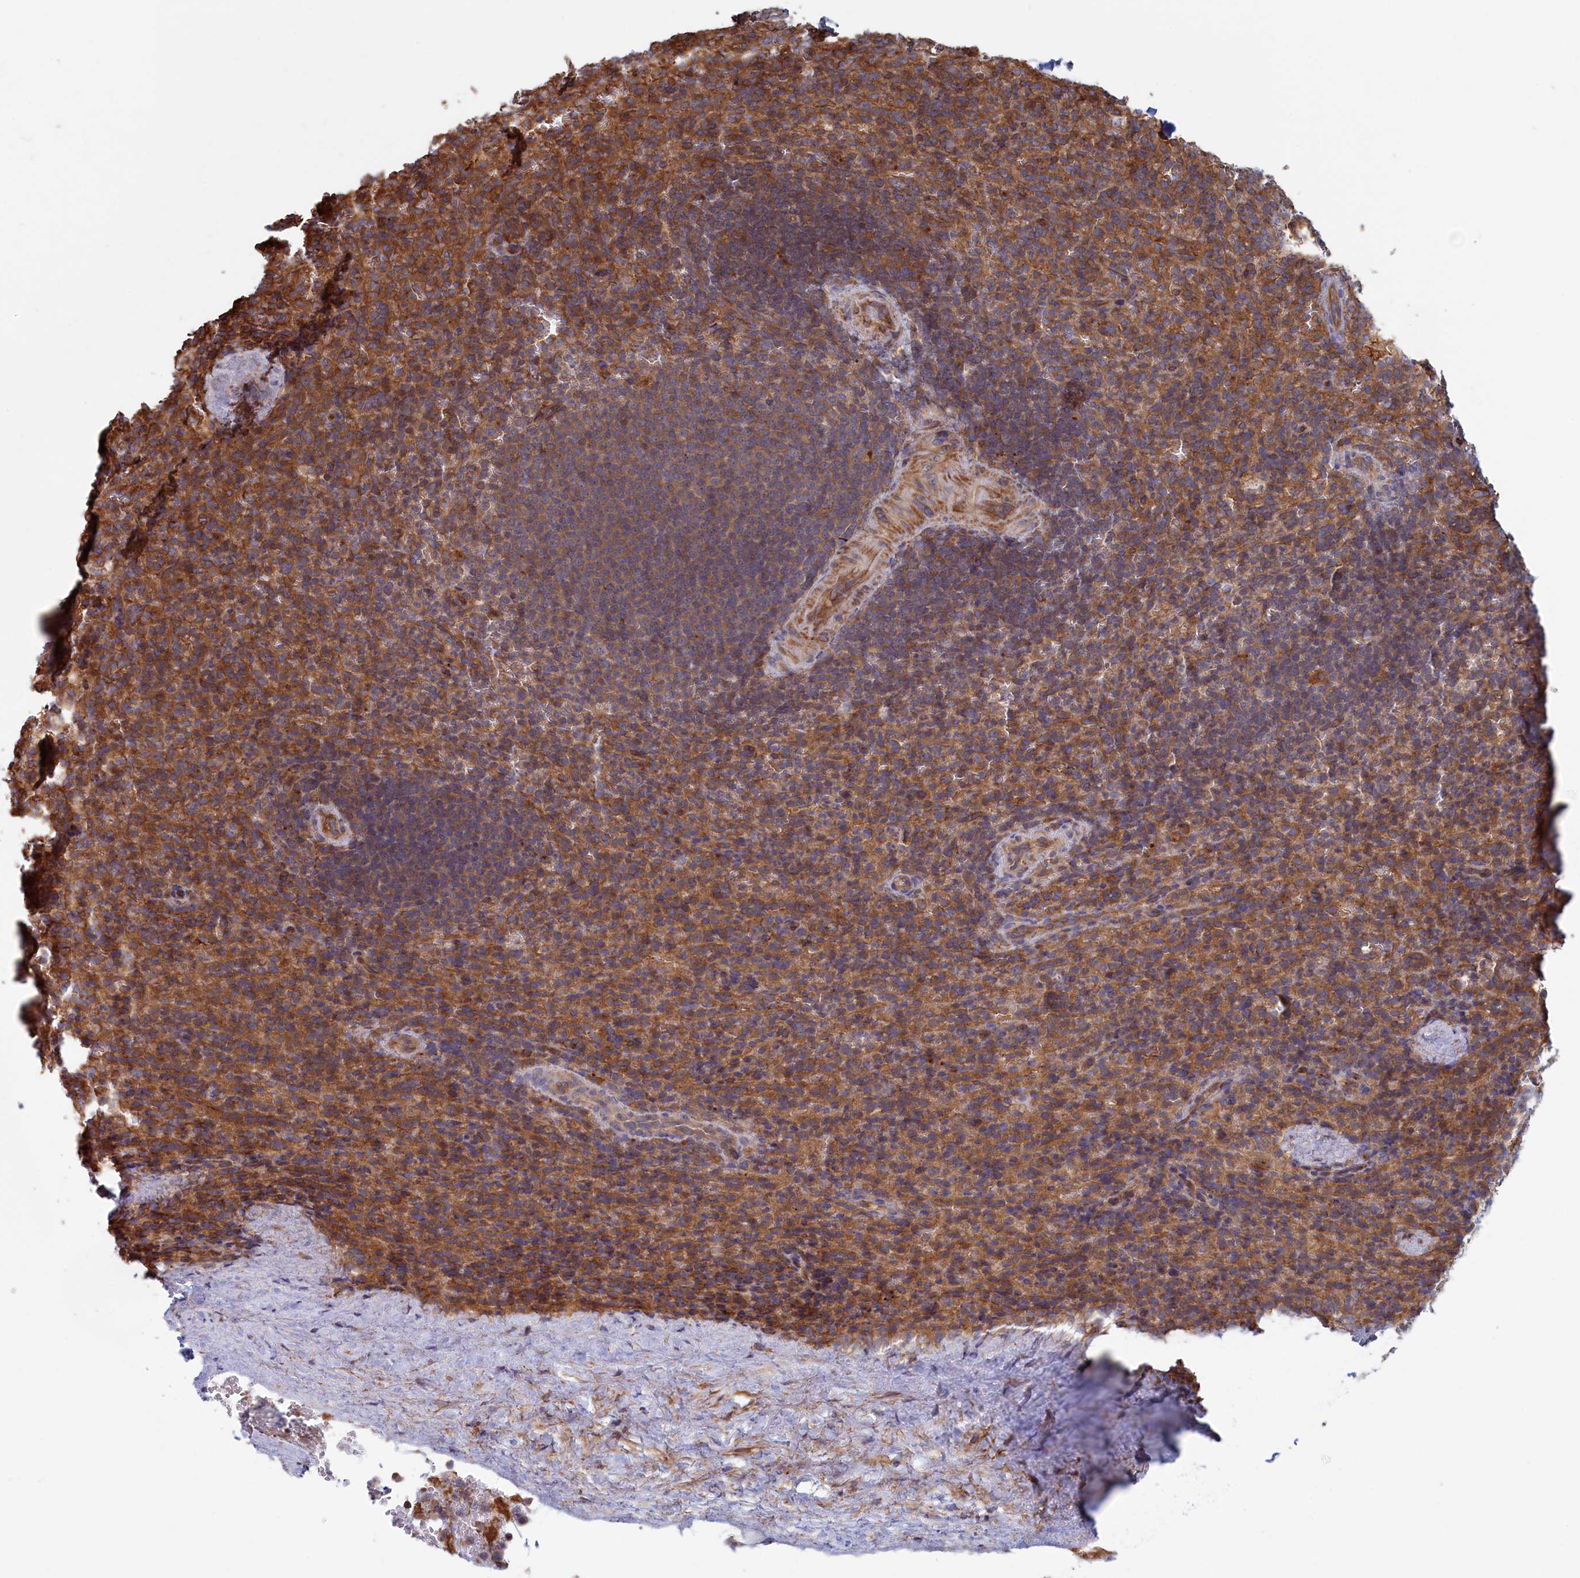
{"staining": {"intensity": "moderate", "quantity": "25%-75%", "location": "cytoplasmic/membranous"}, "tissue": "spleen", "cell_type": "Cells in red pulp", "image_type": "normal", "snomed": [{"axis": "morphology", "description": "Normal tissue, NOS"}, {"axis": "topography", "description": "Spleen"}], "caption": "Immunohistochemistry (IHC) photomicrograph of benign spleen: human spleen stained using immunohistochemistry exhibits medium levels of moderate protein expression localized specifically in the cytoplasmic/membranous of cells in red pulp, appearing as a cytoplasmic/membranous brown color.", "gene": "RILPL1", "patient": {"sex": "female", "age": 21}}